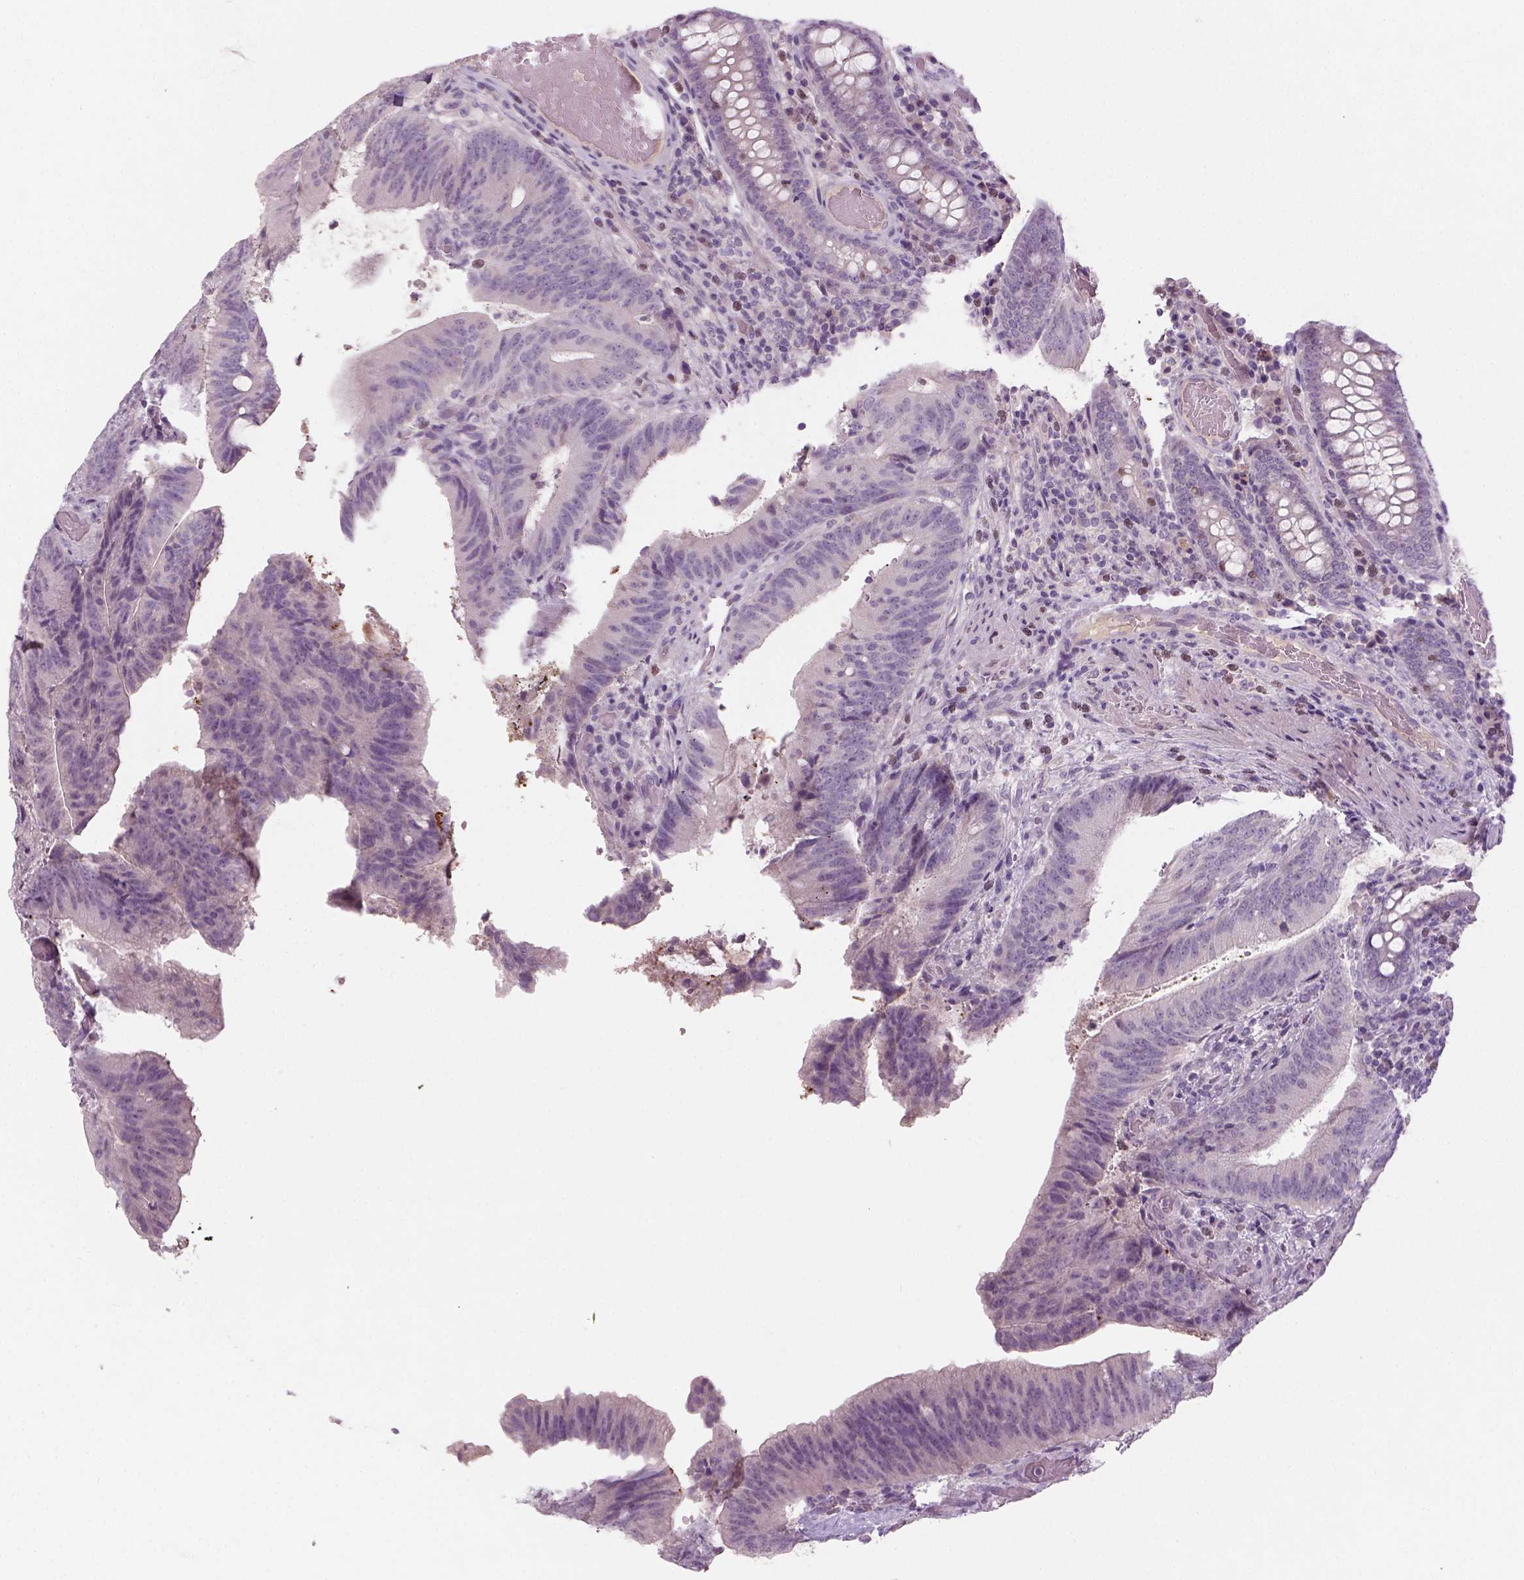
{"staining": {"intensity": "negative", "quantity": "none", "location": "none"}, "tissue": "colorectal cancer", "cell_type": "Tumor cells", "image_type": "cancer", "snomed": [{"axis": "morphology", "description": "Adenocarcinoma, NOS"}, {"axis": "topography", "description": "Colon"}], "caption": "Protein analysis of adenocarcinoma (colorectal) exhibits no significant positivity in tumor cells.", "gene": "GFI1B", "patient": {"sex": "female", "age": 43}}